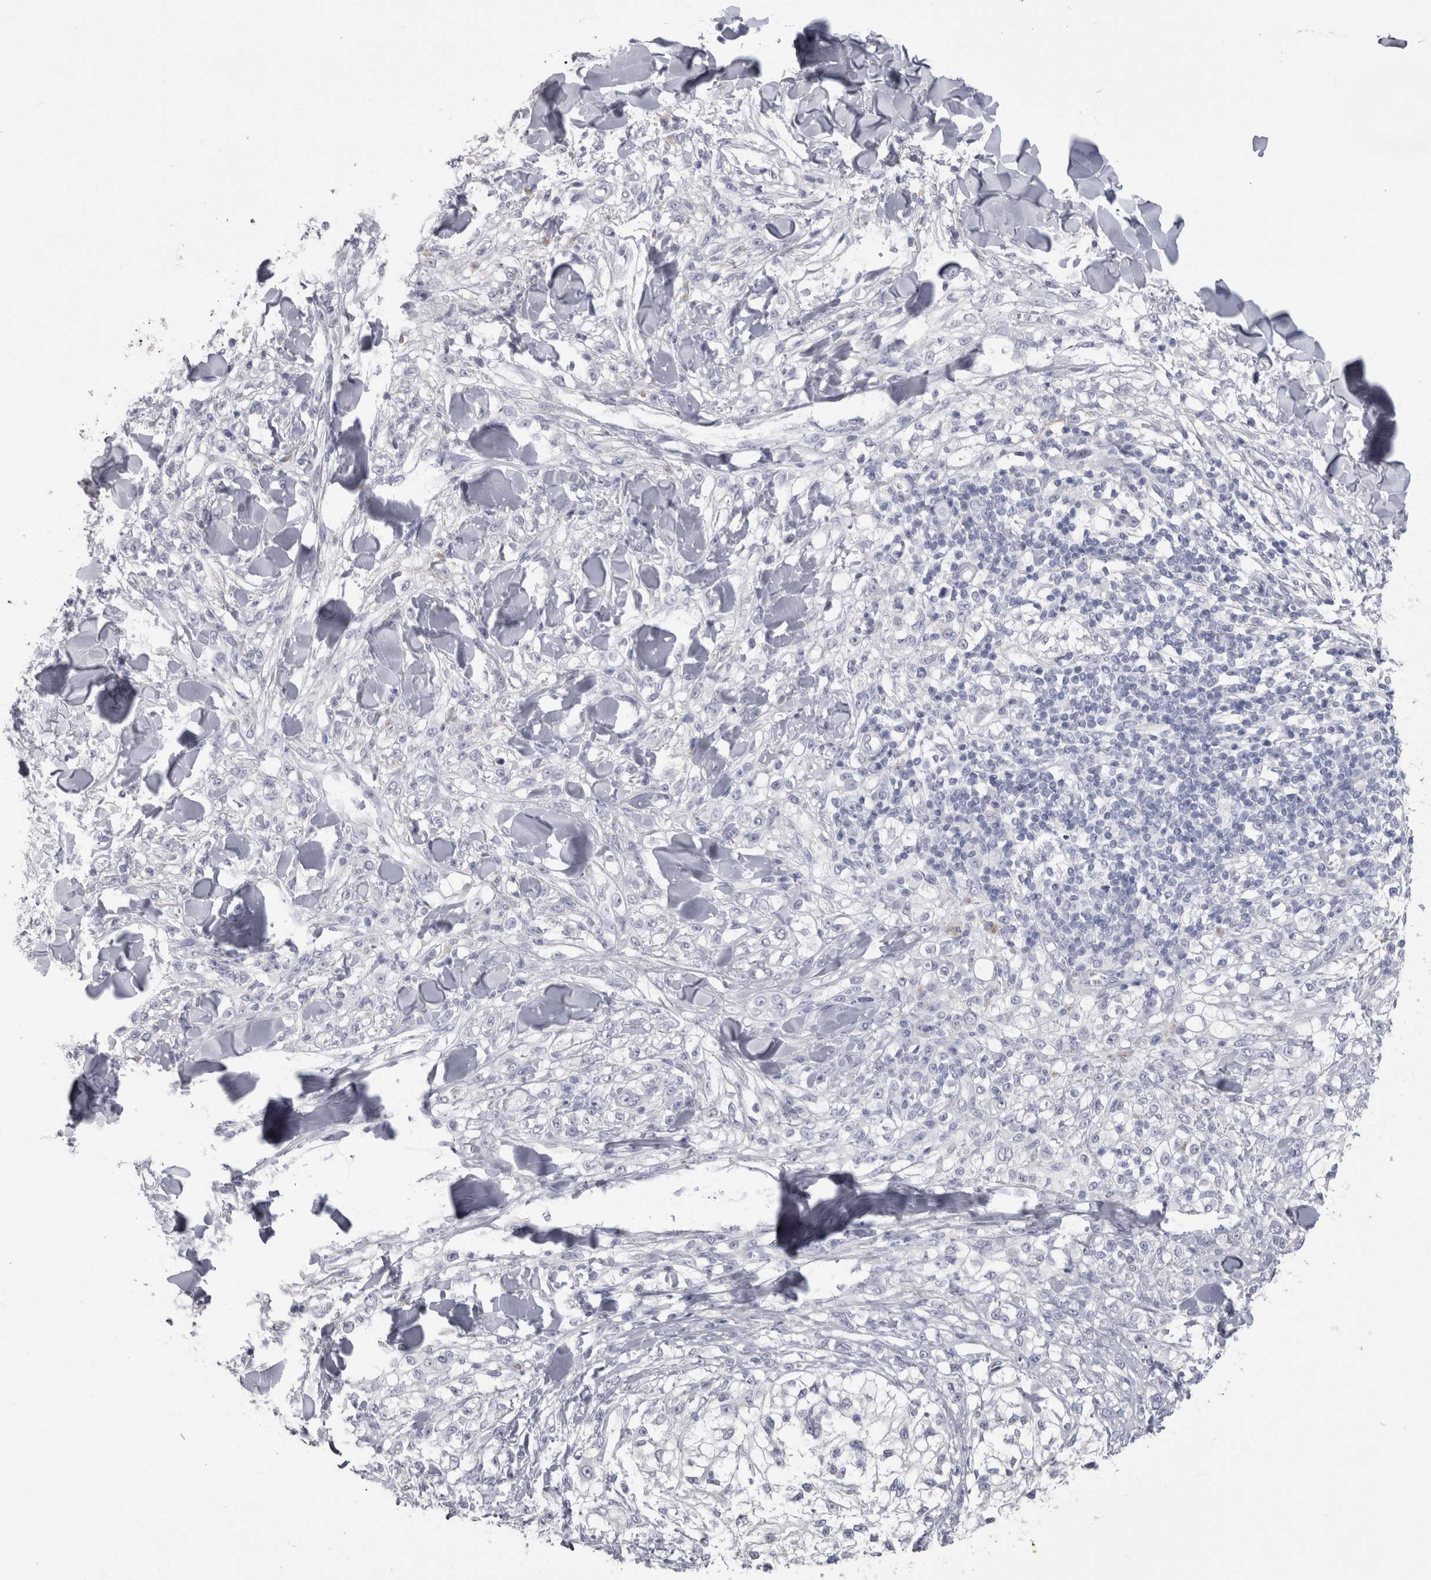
{"staining": {"intensity": "negative", "quantity": "none", "location": "none"}, "tissue": "melanoma", "cell_type": "Tumor cells", "image_type": "cancer", "snomed": [{"axis": "morphology", "description": "Malignant melanoma, NOS"}, {"axis": "topography", "description": "Skin of head"}], "caption": "This is an IHC photomicrograph of human malignant melanoma. There is no expression in tumor cells.", "gene": "PTH", "patient": {"sex": "male", "age": 83}}